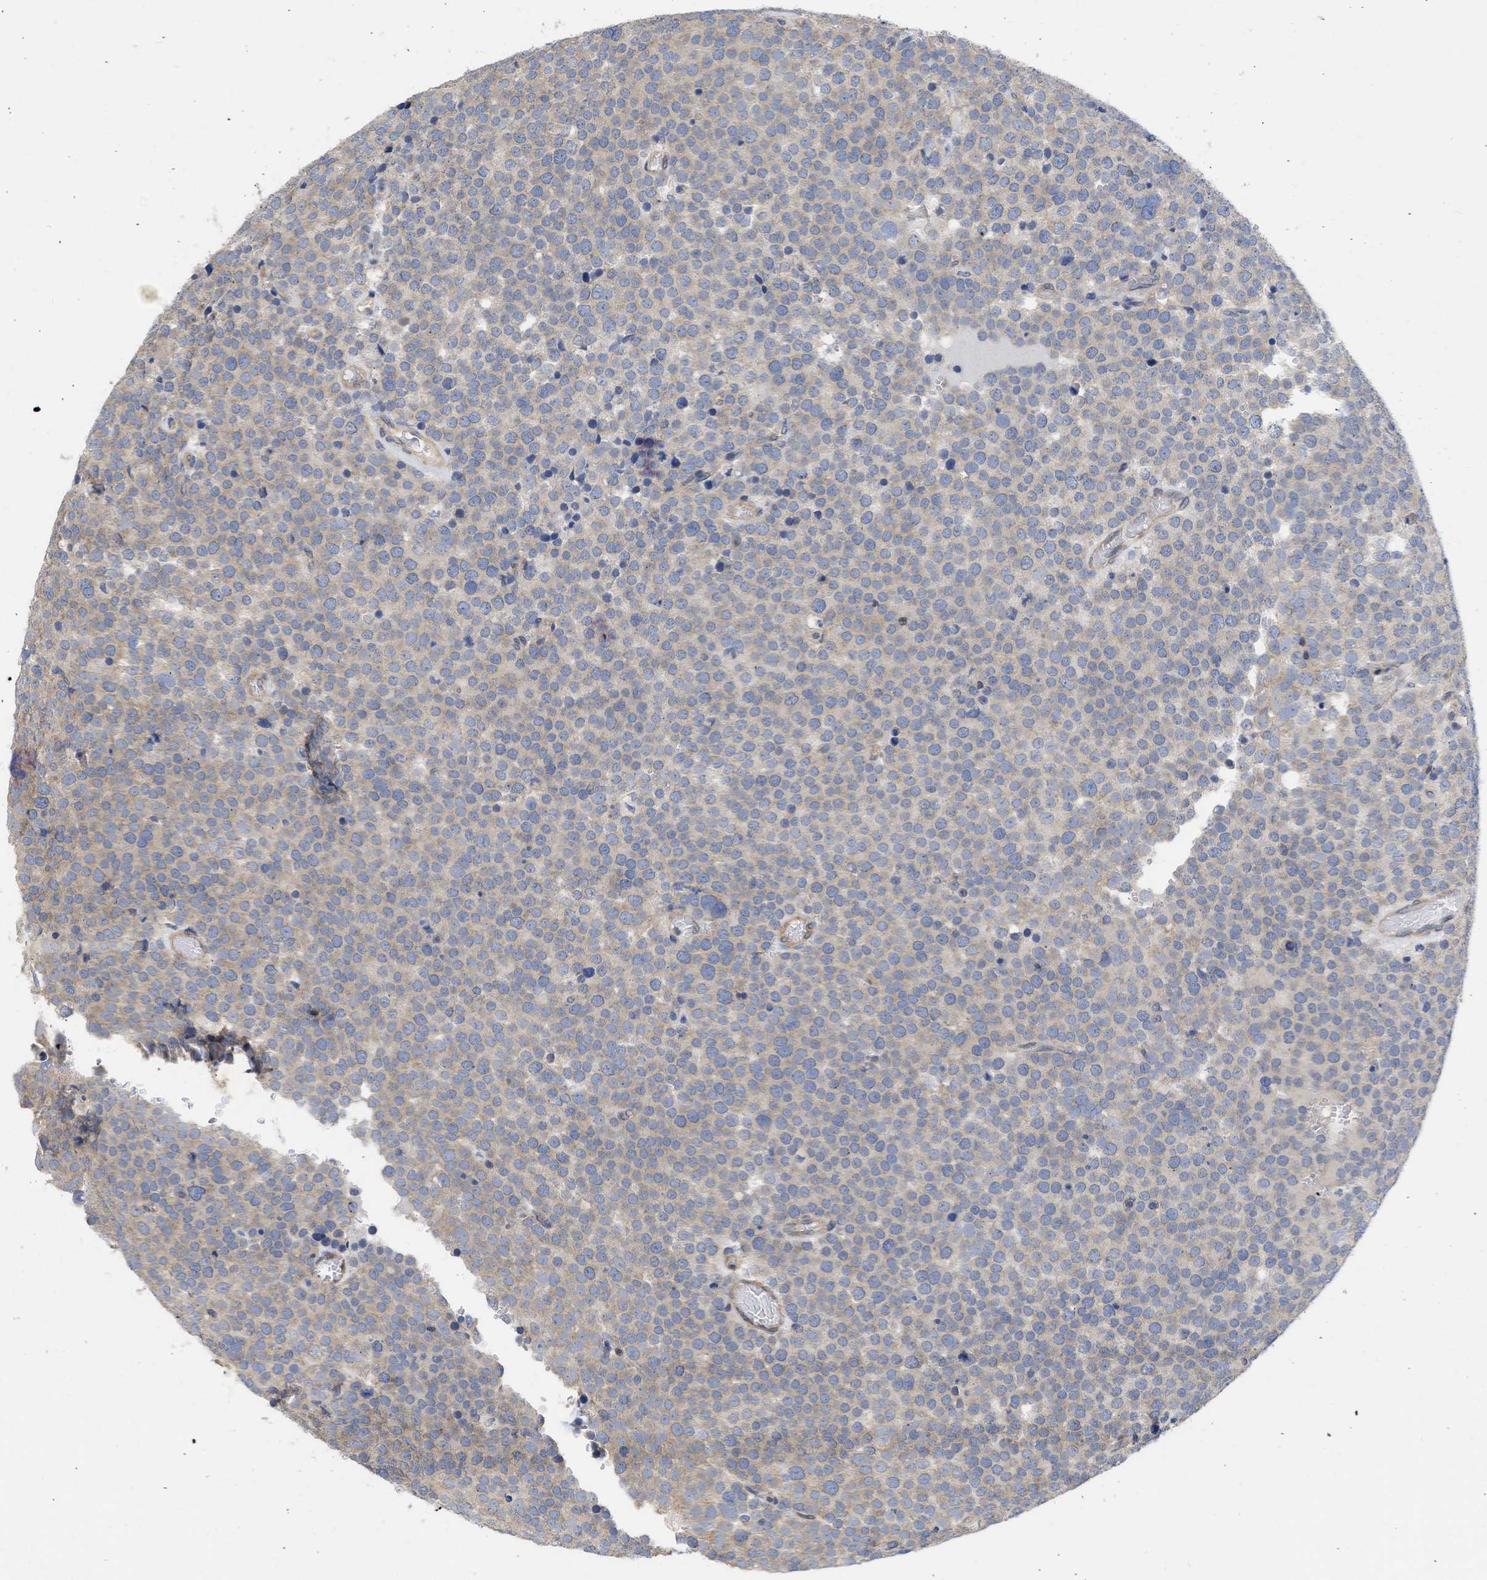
{"staining": {"intensity": "weak", "quantity": "25%-75%", "location": "cytoplasmic/membranous"}, "tissue": "testis cancer", "cell_type": "Tumor cells", "image_type": "cancer", "snomed": [{"axis": "morphology", "description": "Normal tissue, NOS"}, {"axis": "morphology", "description": "Seminoma, NOS"}, {"axis": "topography", "description": "Testis"}], "caption": "This is a photomicrograph of immunohistochemistry (IHC) staining of testis cancer (seminoma), which shows weak staining in the cytoplasmic/membranous of tumor cells.", "gene": "MAP2K3", "patient": {"sex": "male", "age": 71}}